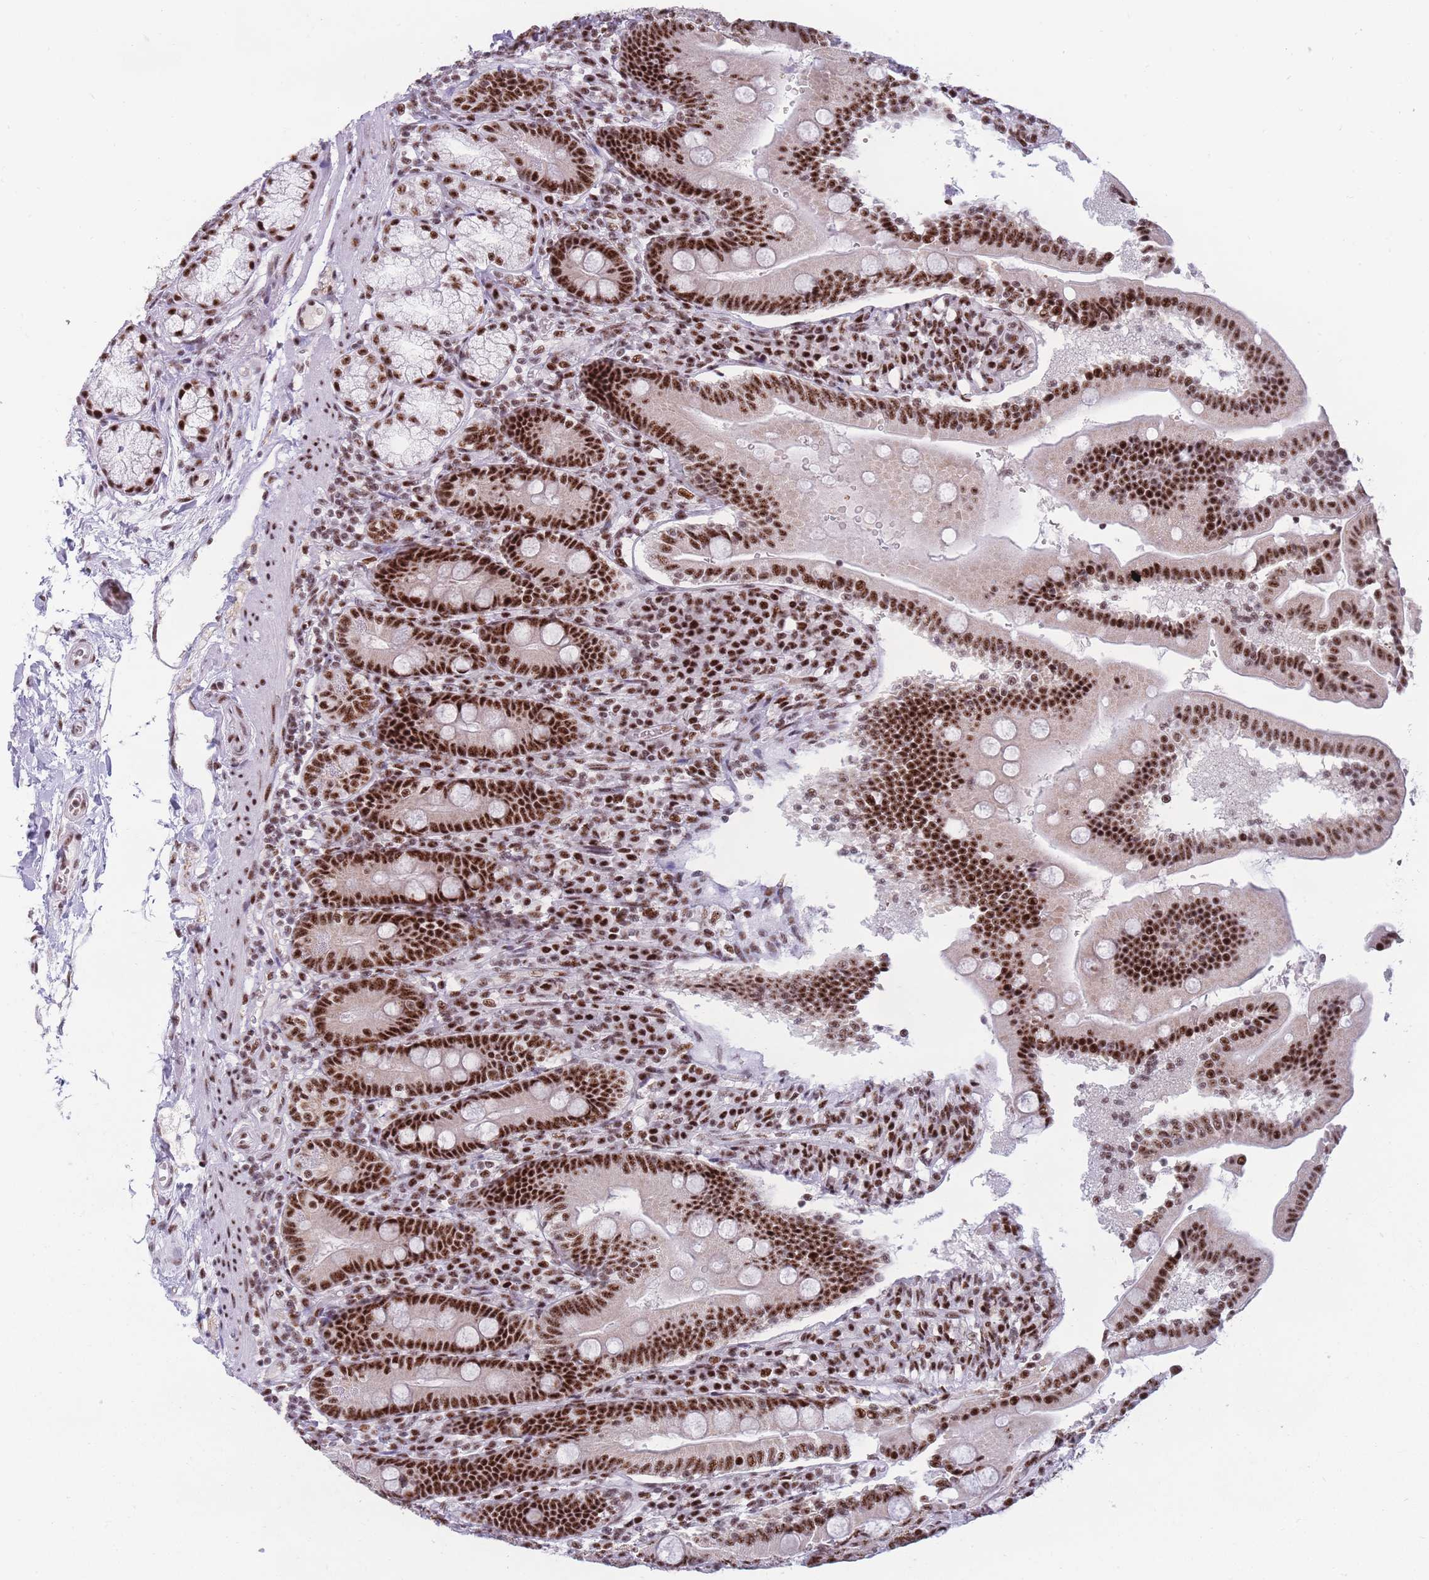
{"staining": {"intensity": "strong", "quantity": ">75%", "location": "nuclear"}, "tissue": "duodenum", "cell_type": "Glandular cells", "image_type": "normal", "snomed": [{"axis": "morphology", "description": "Normal tissue, NOS"}, {"axis": "topography", "description": "Duodenum"}], "caption": "Immunohistochemical staining of benign duodenum shows strong nuclear protein positivity in approximately >75% of glandular cells.", "gene": "TMEM35B", "patient": {"sex": "female", "age": 67}}